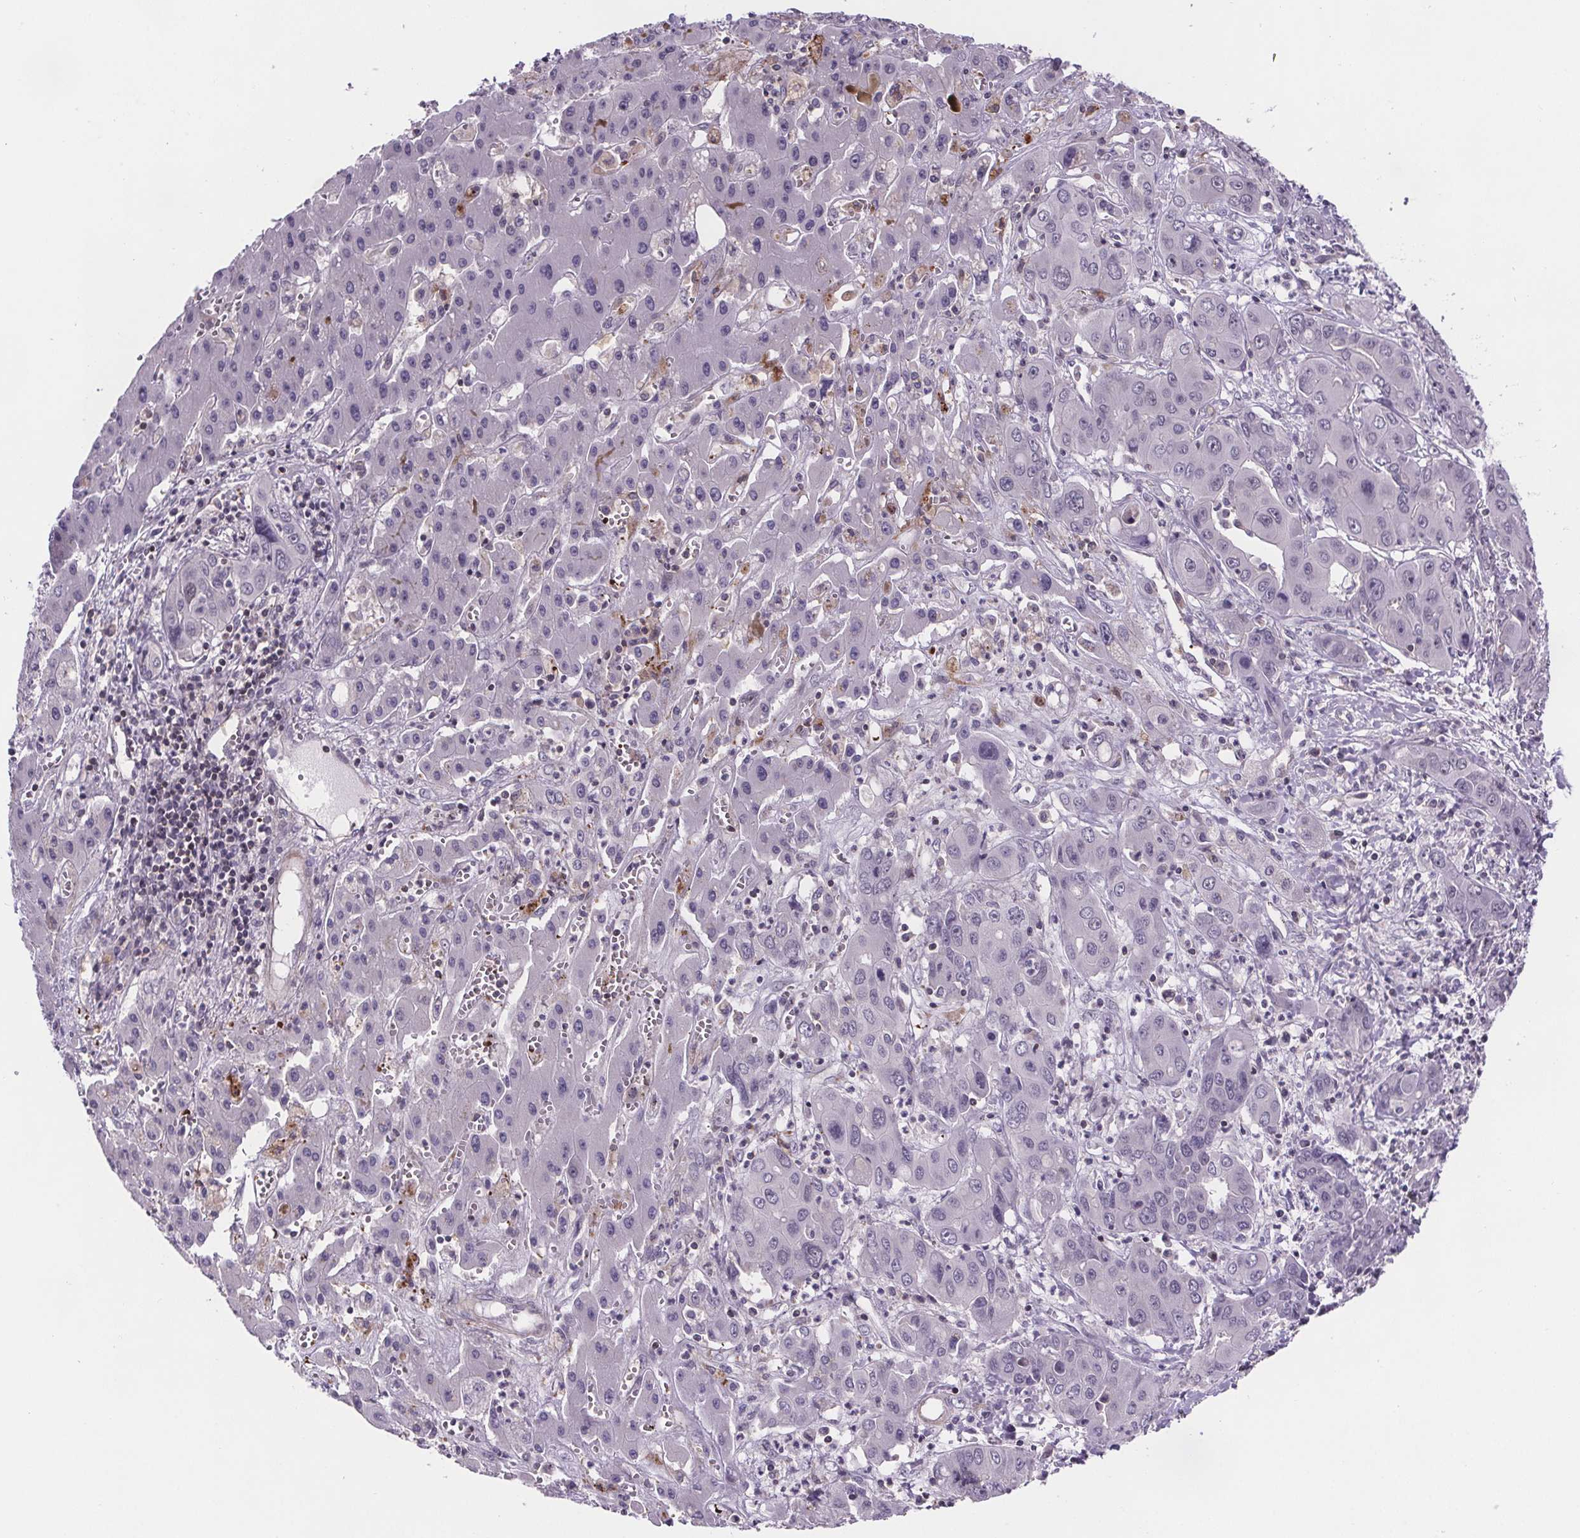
{"staining": {"intensity": "negative", "quantity": "none", "location": "none"}, "tissue": "liver cancer", "cell_type": "Tumor cells", "image_type": "cancer", "snomed": [{"axis": "morphology", "description": "Cholangiocarcinoma"}, {"axis": "topography", "description": "Liver"}], "caption": "Tumor cells are negative for brown protein staining in liver cancer.", "gene": "TTC12", "patient": {"sex": "male", "age": 67}}